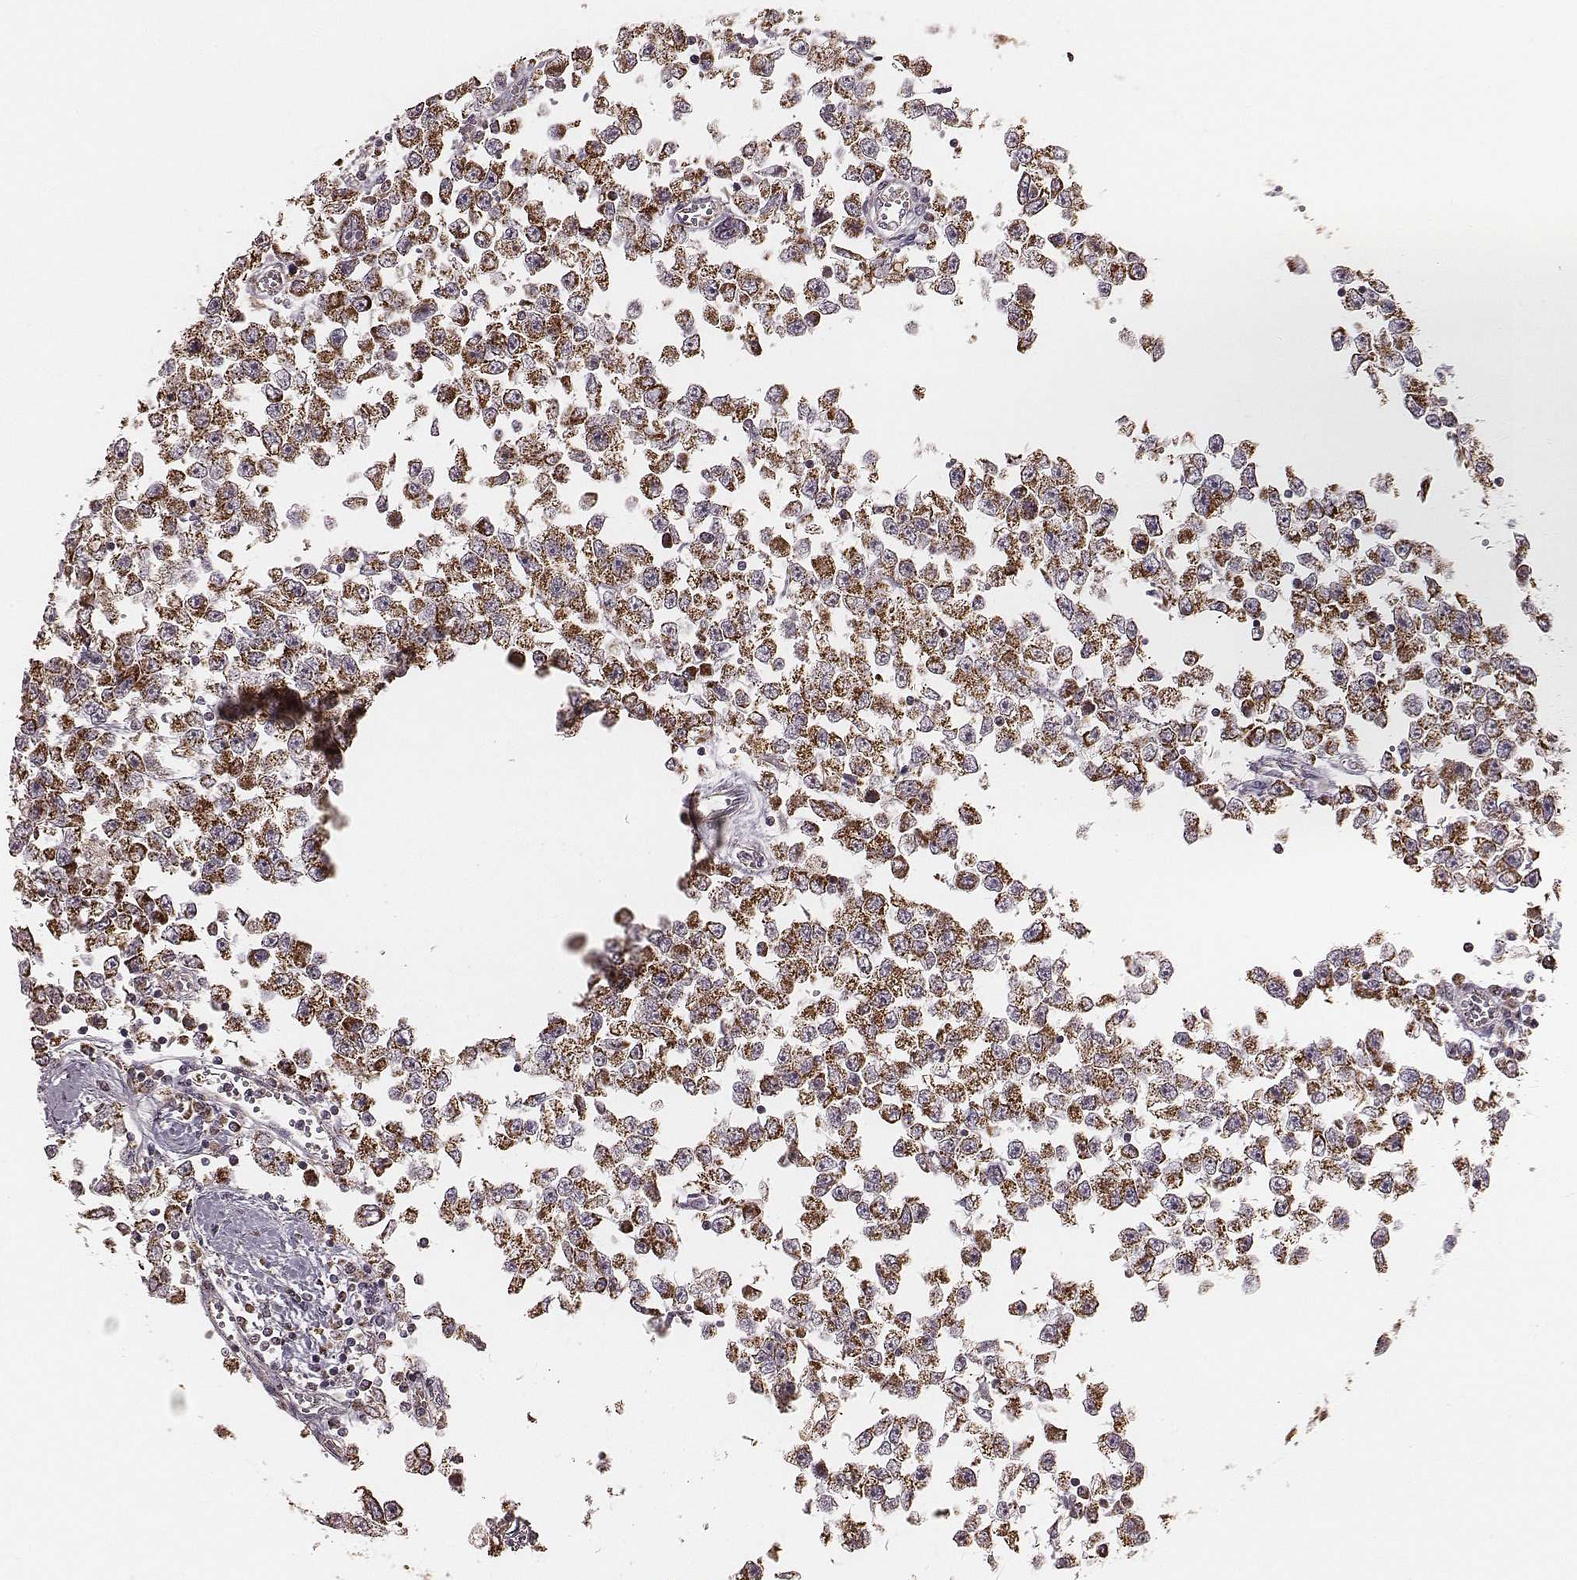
{"staining": {"intensity": "strong", "quantity": ">75%", "location": "cytoplasmic/membranous"}, "tissue": "testis cancer", "cell_type": "Tumor cells", "image_type": "cancer", "snomed": [{"axis": "morphology", "description": "Seminoma, NOS"}, {"axis": "topography", "description": "Testis"}], "caption": "Immunohistochemical staining of seminoma (testis) exhibits strong cytoplasmic/membranous protein expression in approximately >75% of tumor cells.", "gene": "TUFM", "patient": {"sex": "male", "age": 34}}